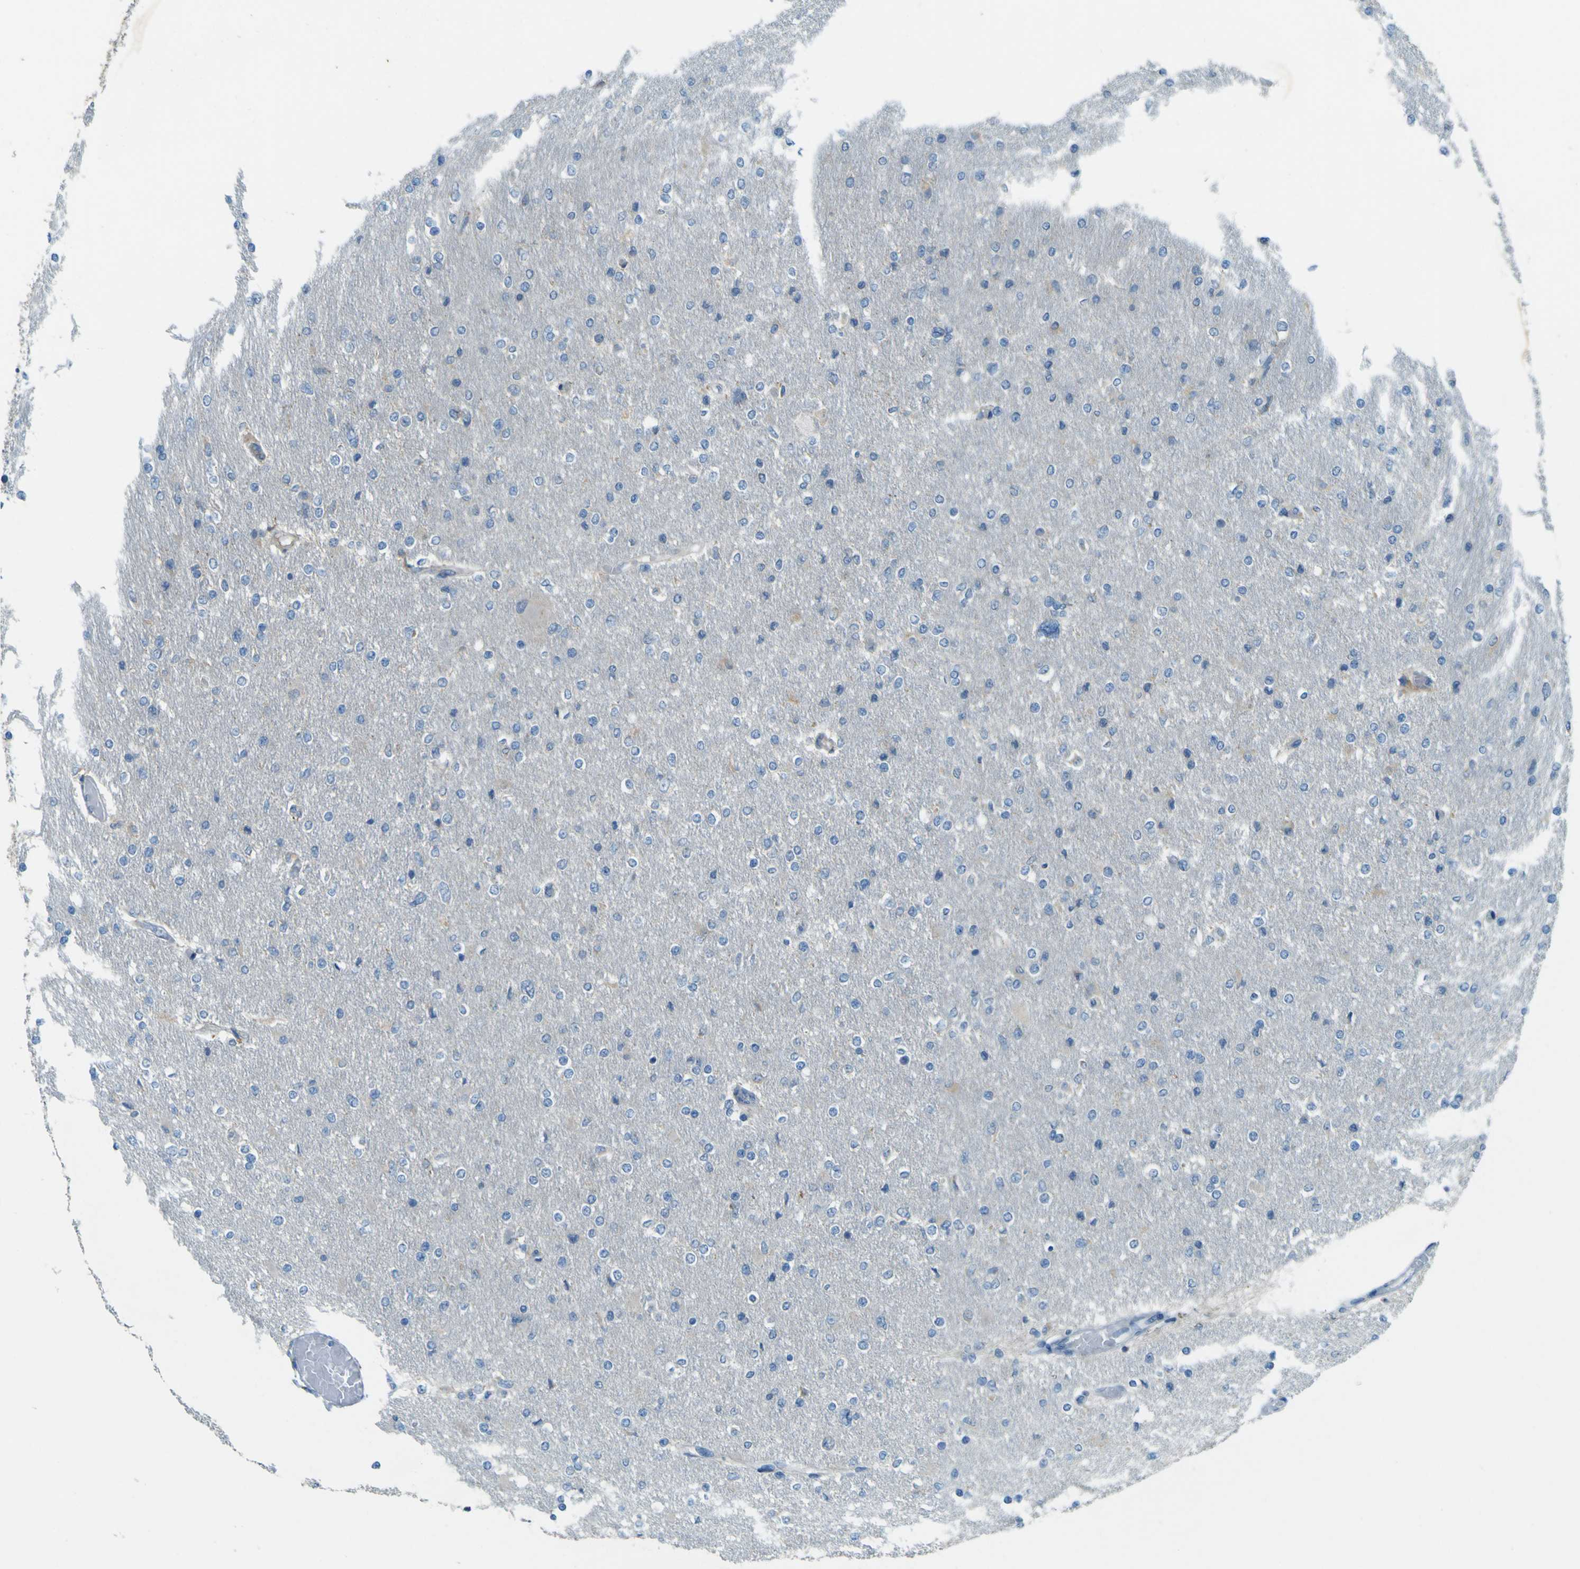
{"staining": {"intensity": "negative", "quantity": "none", "location": "none"}, "tissue": "glioma", "cell_type": "Tumor cells", "image_type": "cancer", "snomed": [{"axis": "morphology", "description": "Glioma, malignant, High grade"}, {"axis": "topography", "description": "Cerebral cortex"}], "caption": "DAB (3,3'-diaminobenzidine) immunohistochemical staining of human malignant glioma (high-grade) reveals no significant expression in tumor cells. Nuclei are stained in blue.", "gene": "FKTN", "patient": {"sex": "female", "age": 36}}